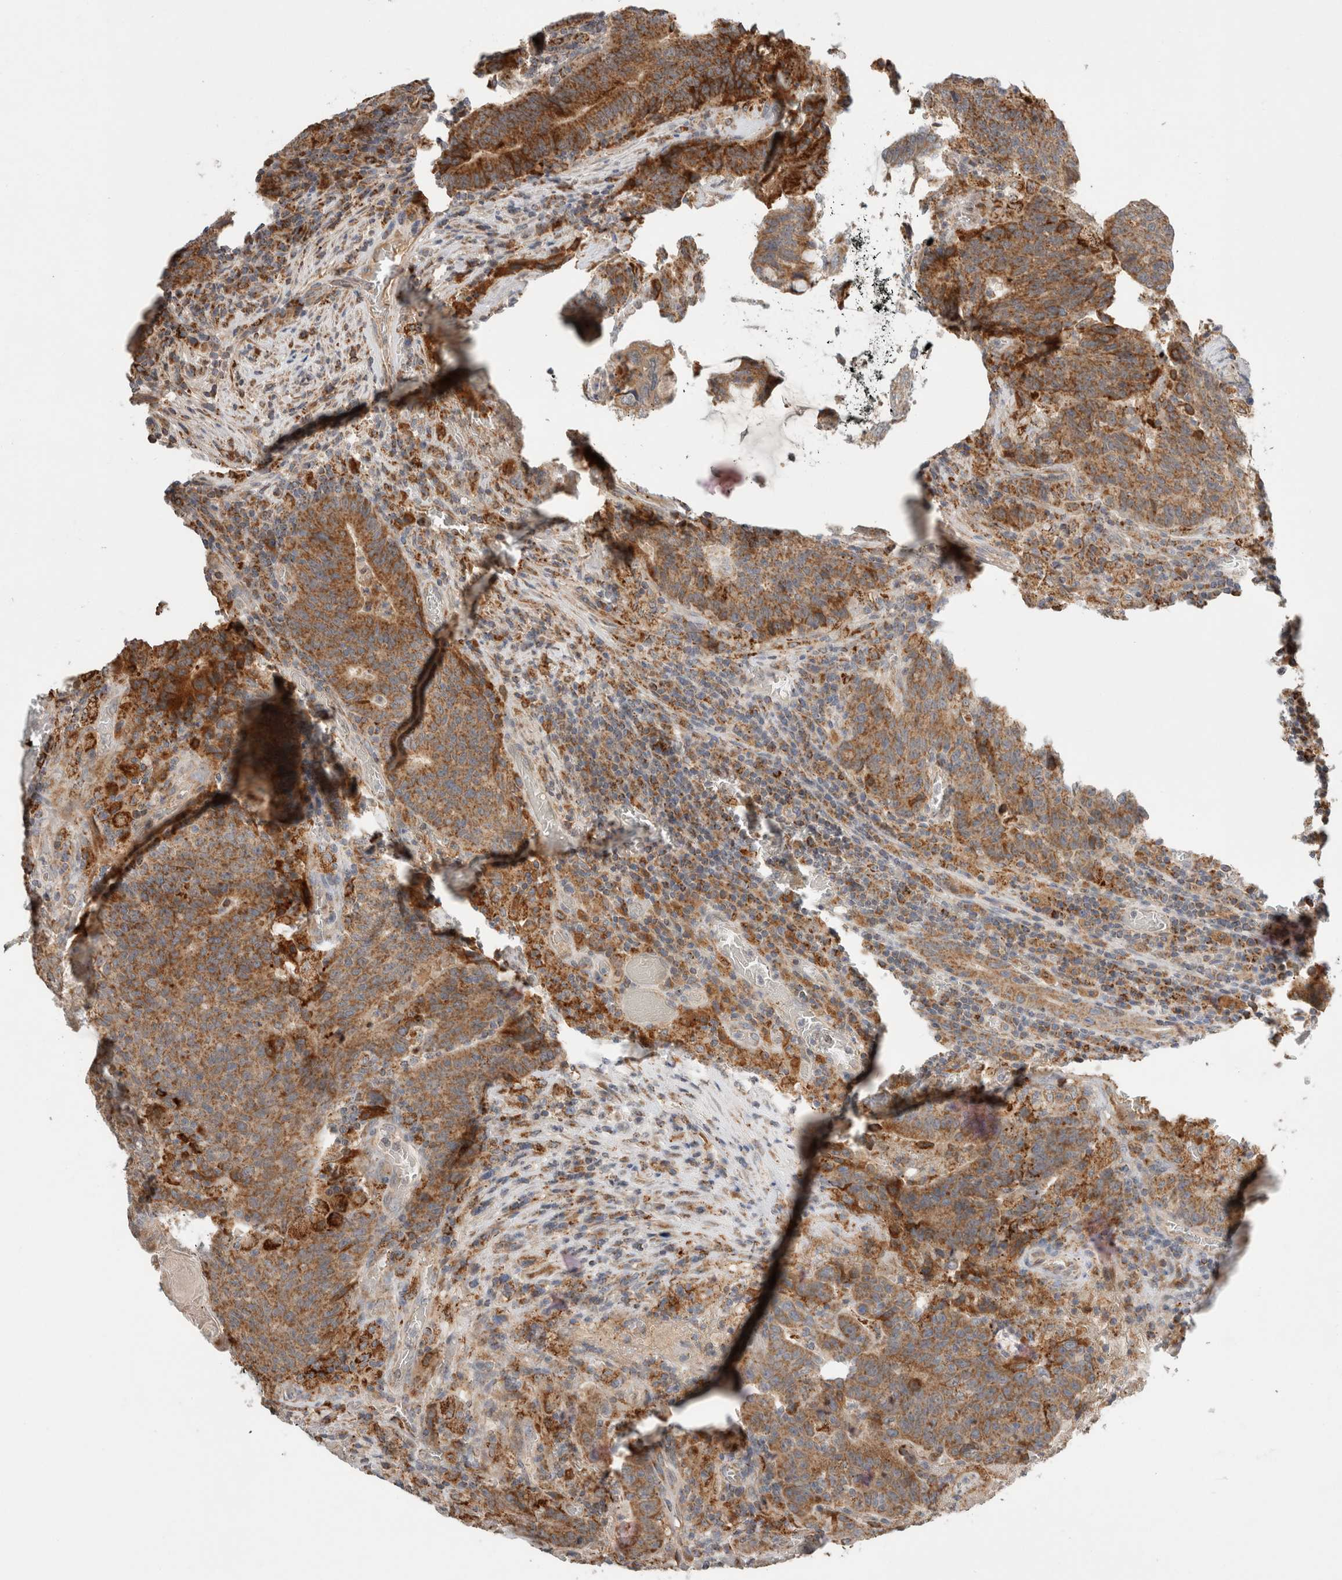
{"staining": {"intensity": "moderate", "quantity": ">75%", "location": "cytoplasmic/membranous"}, "tissue": "colorectal cancer", "cell_type": "Tumor cells", "image_type": "cancer", "snomed": [{"axis": "morphology", "description": "Adenocarcinoma, NOS"}, {"axis": "topography", "description": "Colon"}], "caption": "Protein staining reveals moderate cytoplasmic/membranous positivity in approximately >75% of tumor cells in colorectal adenocarcinoma.", "gene": "HROB", "patient": {"sex": "female", "age": 75}}